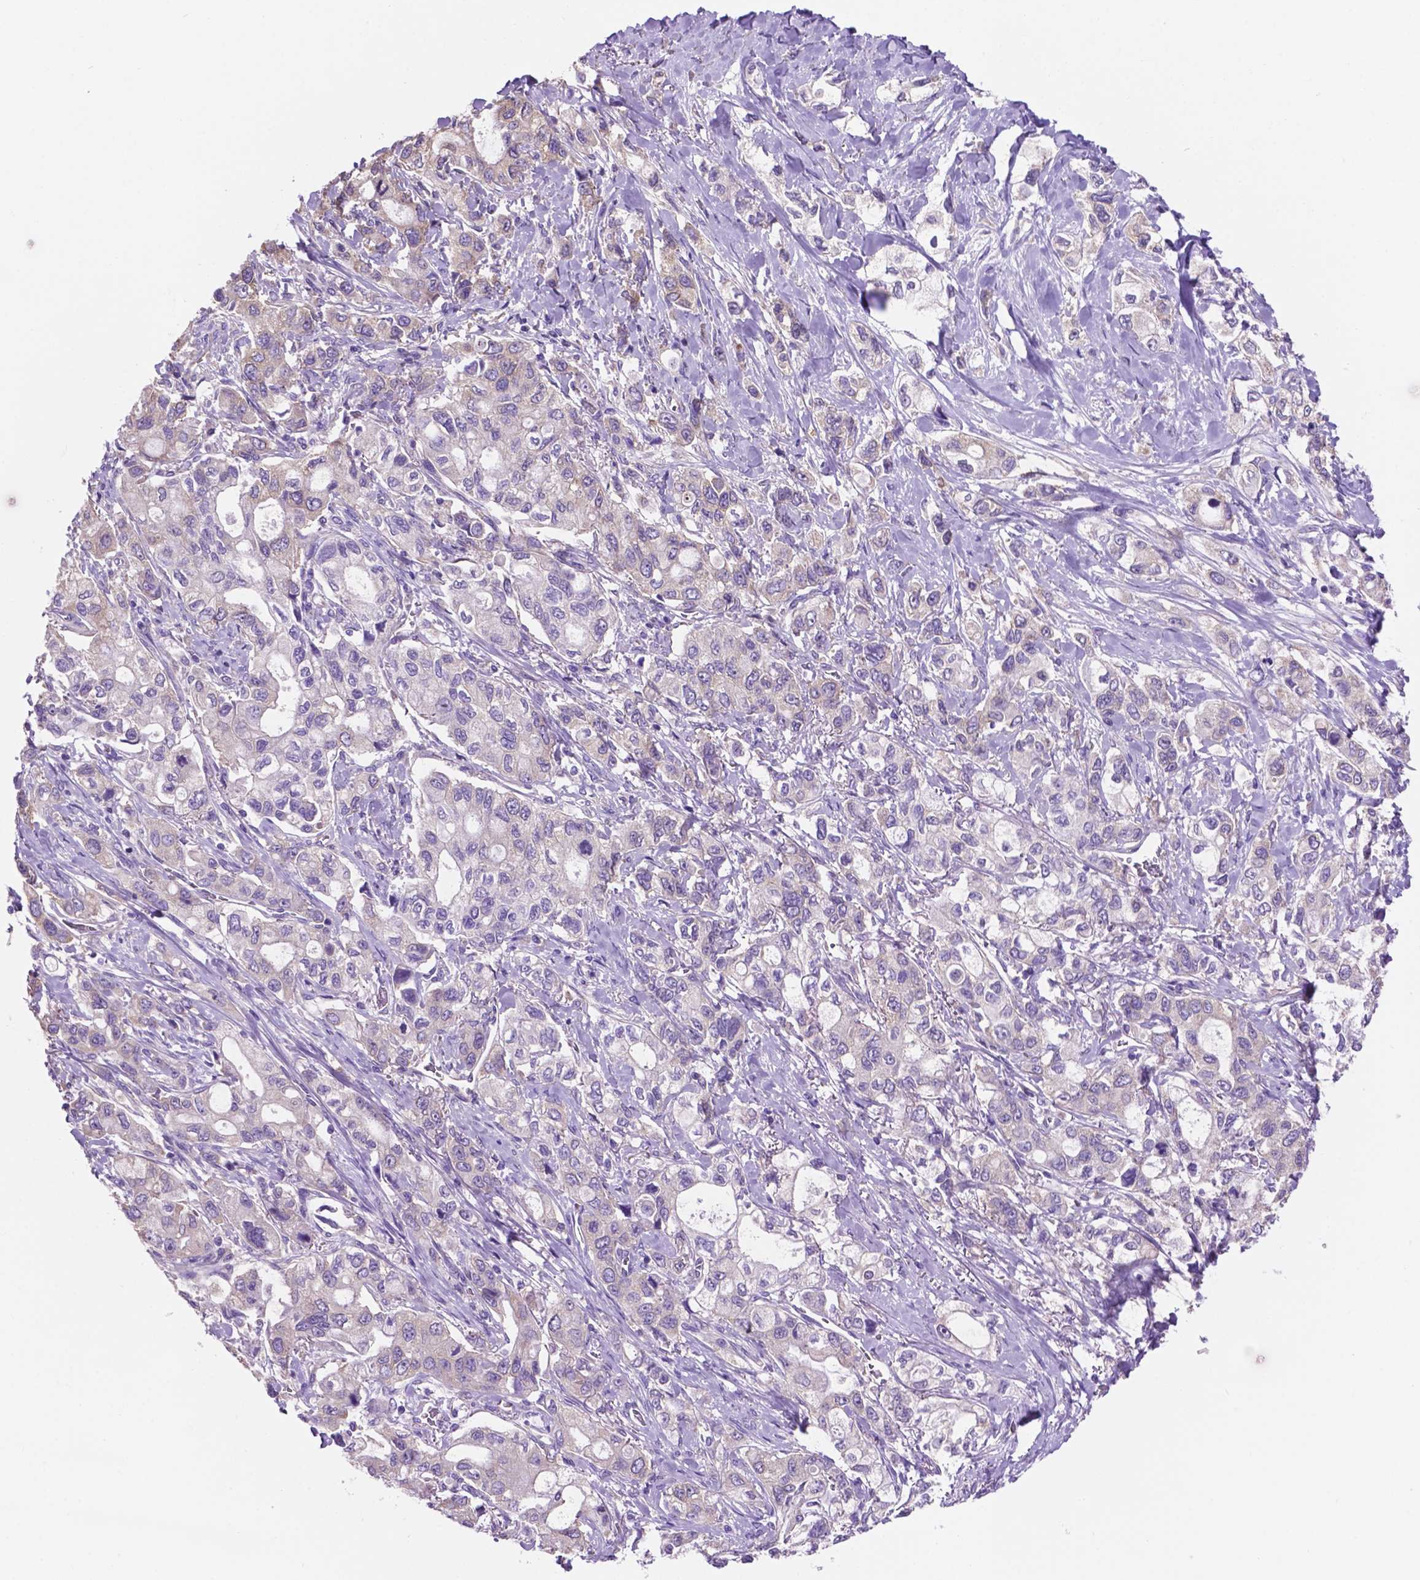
{"staining": {"intensity": "negative", "quantity": "none", "location": "none"}, "tissue": "stomach cancer", "cell_type": "Tumor cells", "image_type": "cancer", "snomed": [{"axis": "morphology", "description": "Adenocarcinoma, NOS"}, {"axis": "topography", "description": "Stomach"}], "caption": "Stomach adenocarcinoma stained for a protein using IHC demonstrates no staining tumor cells.", "gene": "SPDYA", "patient": {"sex": "male", "age": 63}}